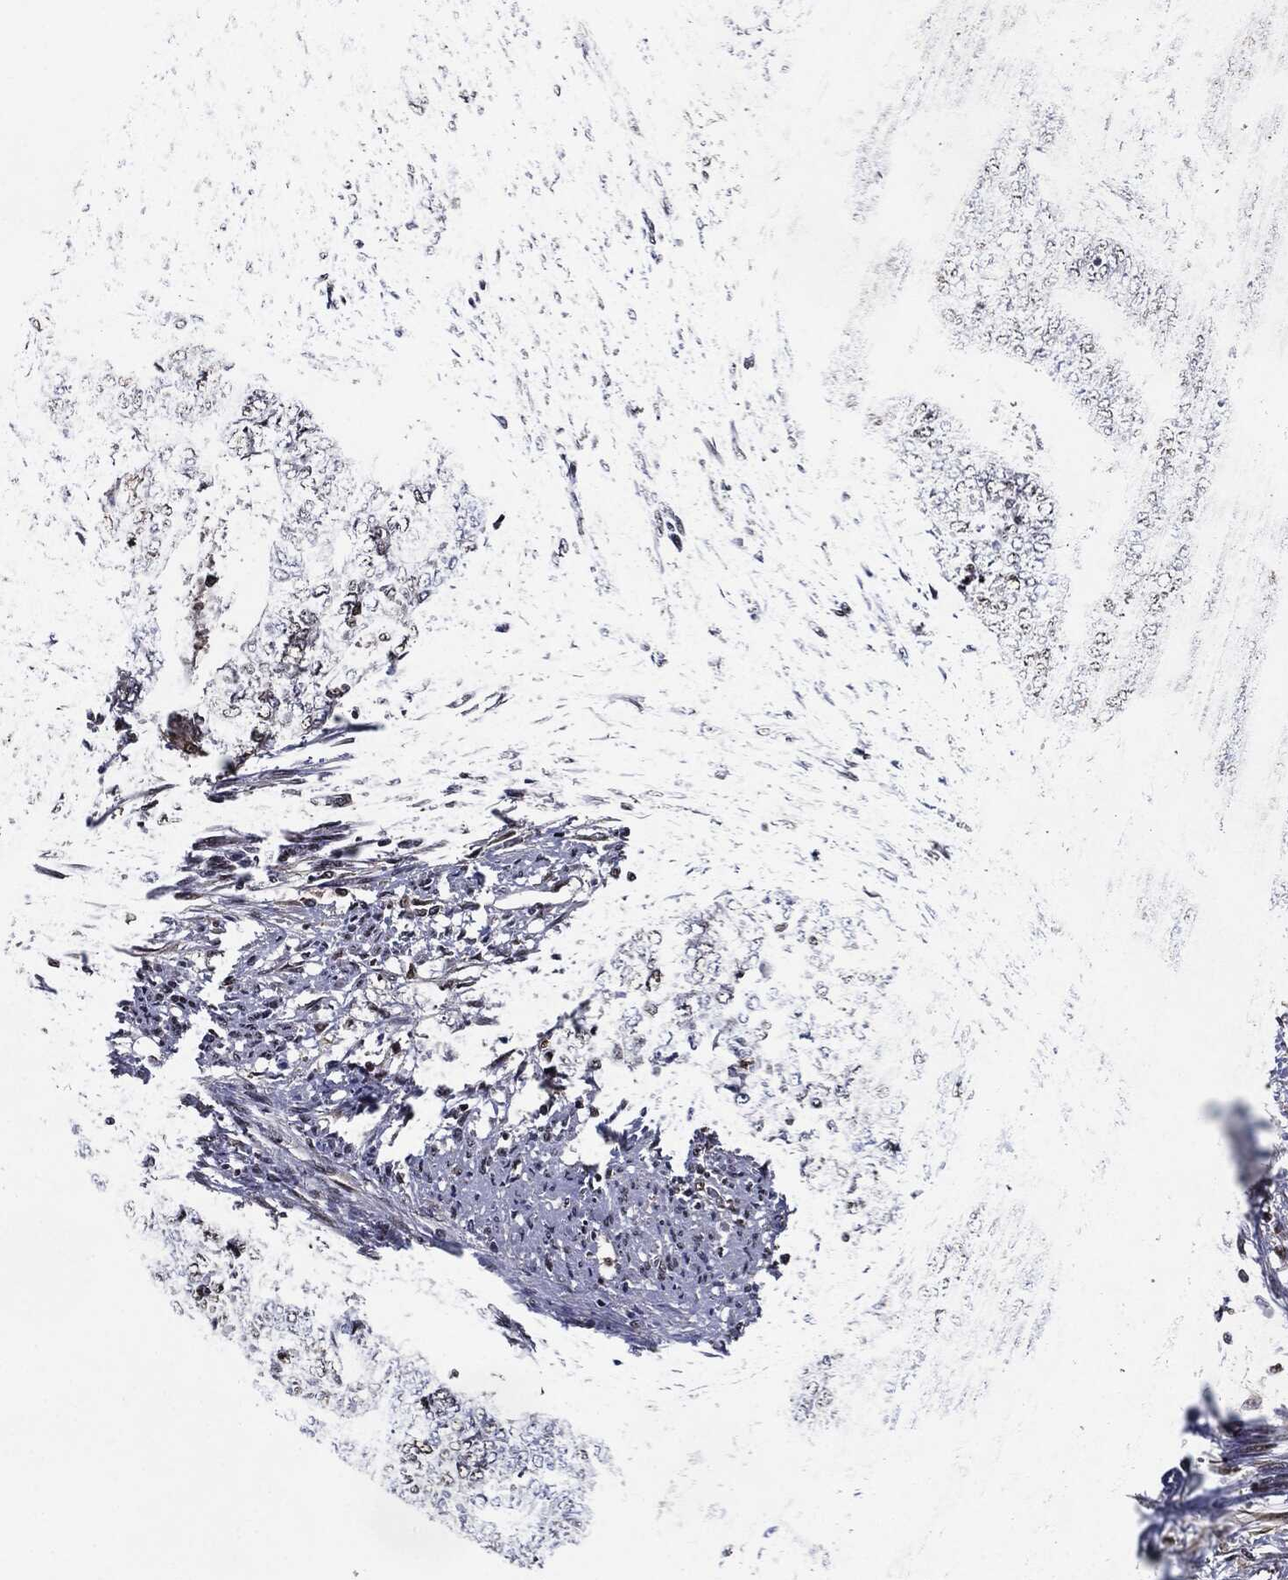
{"staining": {"intensity": "moderate", "quantity": "25%-75%", "location": "nuclear"}, "tissue": "endometrial cancer", "cell_type": "Tumor cells", "image_type": "cancer", "snomed": [{"axis": "morphology", "description": "Adenocarcinoma, NOS"}, {"axis": "topography", "description": "Endometrium"}], "caption": "High-power microscopy captured an immunohistochemistry photomicrograph of endometrial cancer, revealing moderate nuclear expression in about 25%-75% of tumor cells. (DAB (3,3'-diaminobenzidine) IHC with brightfield microscopy, high magnification).", "gene": "JUN", "patient": {"sex": "female", "age": 65}}